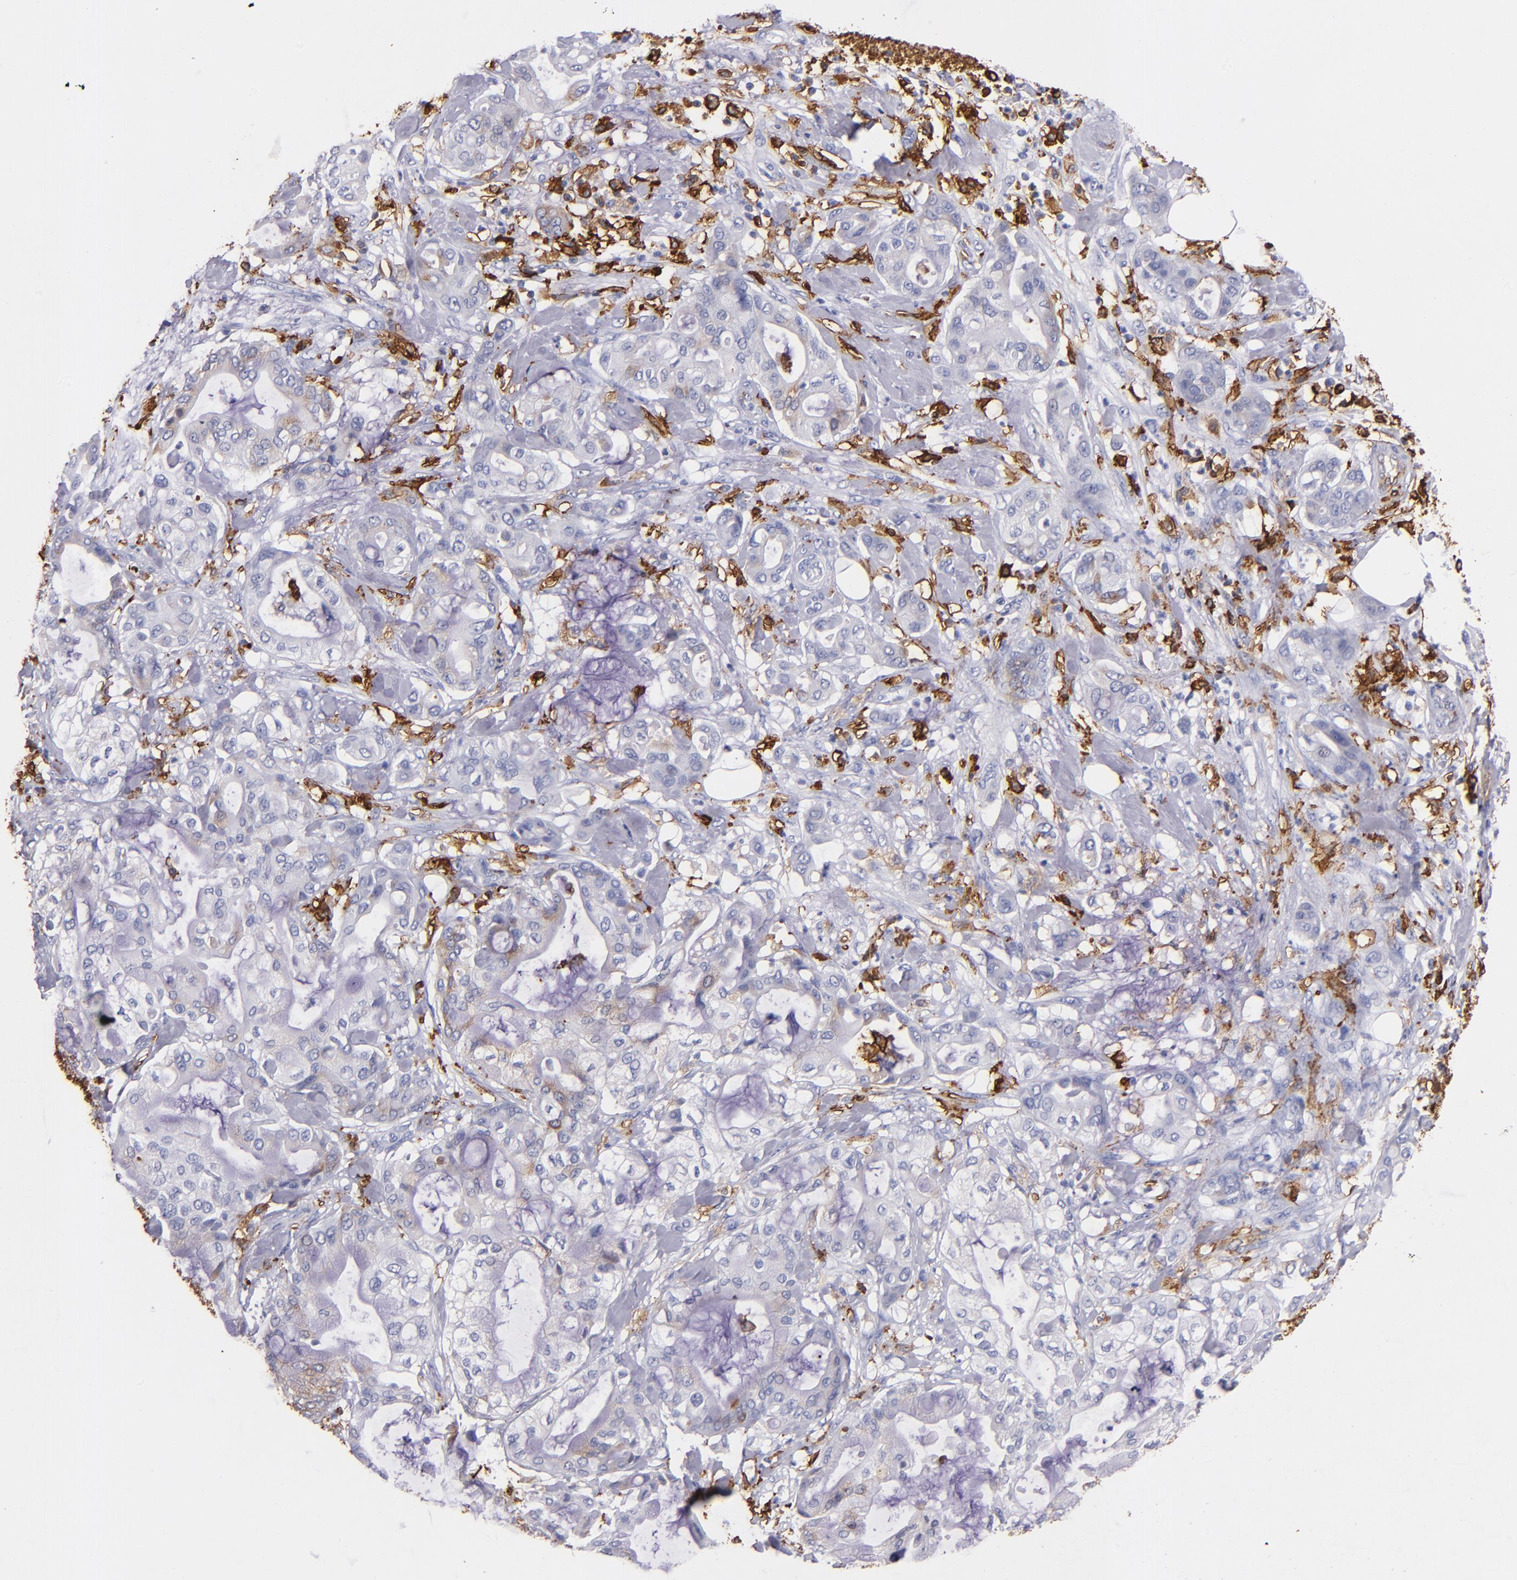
{"staining": {"intensity": "weak", "quantity": "<25%", "location": "cytoplasmic/membranous"}, "tissue": "pancreatic cancer", "cell_type": "Tumor cells", "image_type": "cancer", "snomed": [{"axis": "morphology", "description": "Adenocarcinoma, NOS"}, {"axis": "morphology", "description": "Adenocarcinoma, metastatic, NOS"}, {"axis": "topography", "description": "Lymph node"}, {"axis": "topography", "description": "Pancreas"}, {"axis": "topography", "description": "Duodenum"}], "caption": "Pancreatic cancer was stained to show a protein in brown. There is no significant staining in tumor cells.", "gene": "HLA-DRA", "patient": {"sex": "female", "age": 64}}